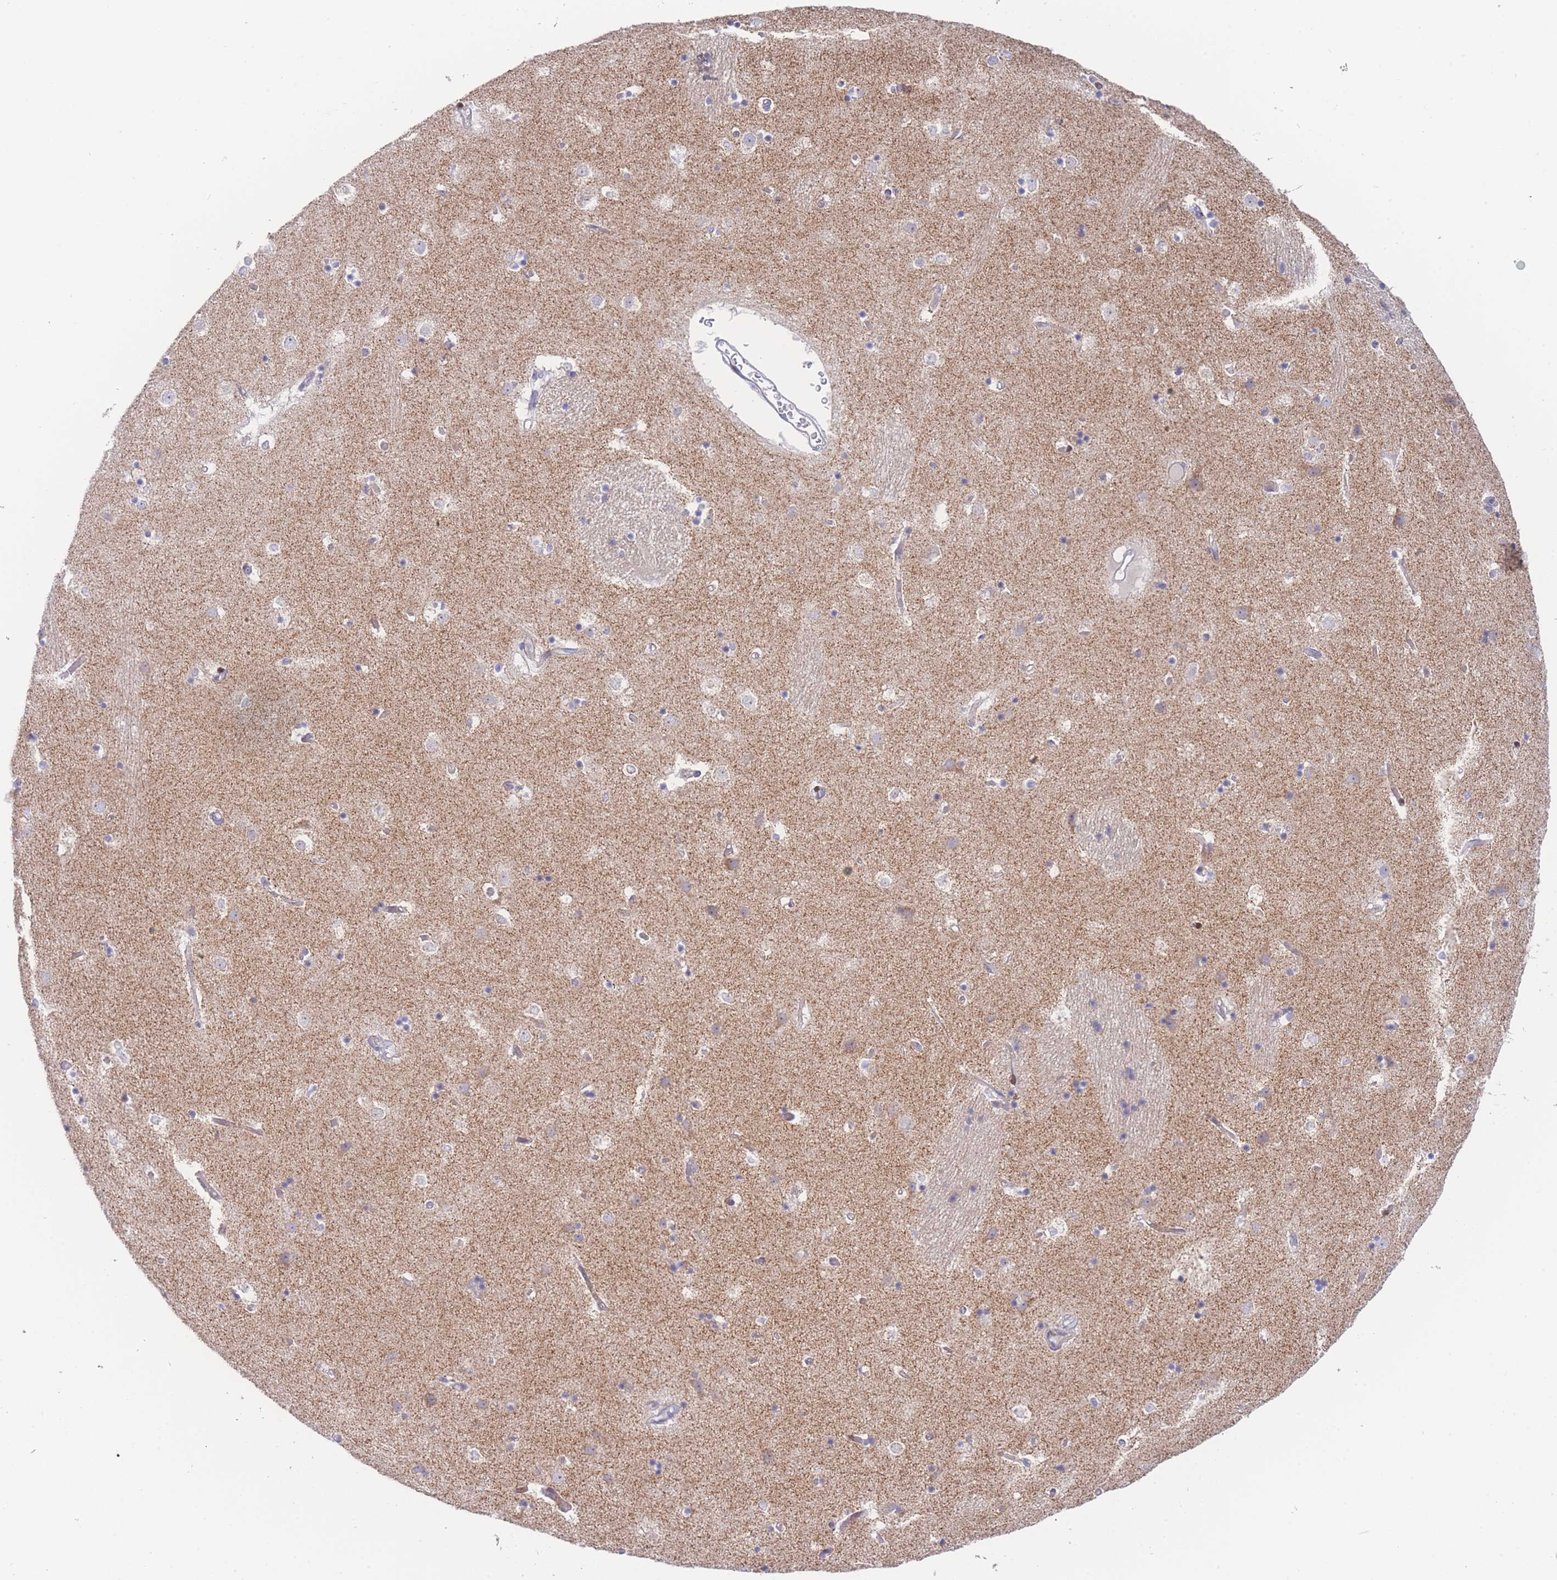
{"staining": {"intensity": "negative", "quantity": "none", "location": "none"}, "tissue": "caudate", "cell_type": "Glial cells", "image_type": "normal", "snomed": [{"axis": "morphology", "description": "Normal tissue, NOS"}, {"axis": "topography", "description": "Lateral ventricle wall"}], "caption": "A high-resolution photomicrograph shows IHC staining of benign caudate, which shows no significant positivity in glial cells. The staining is performed using DAB brown chromogen with nuclei counter-stained in using hematoxylin.", "gene": "GPAM", "patient": {"sex": "female", "age": 52}}